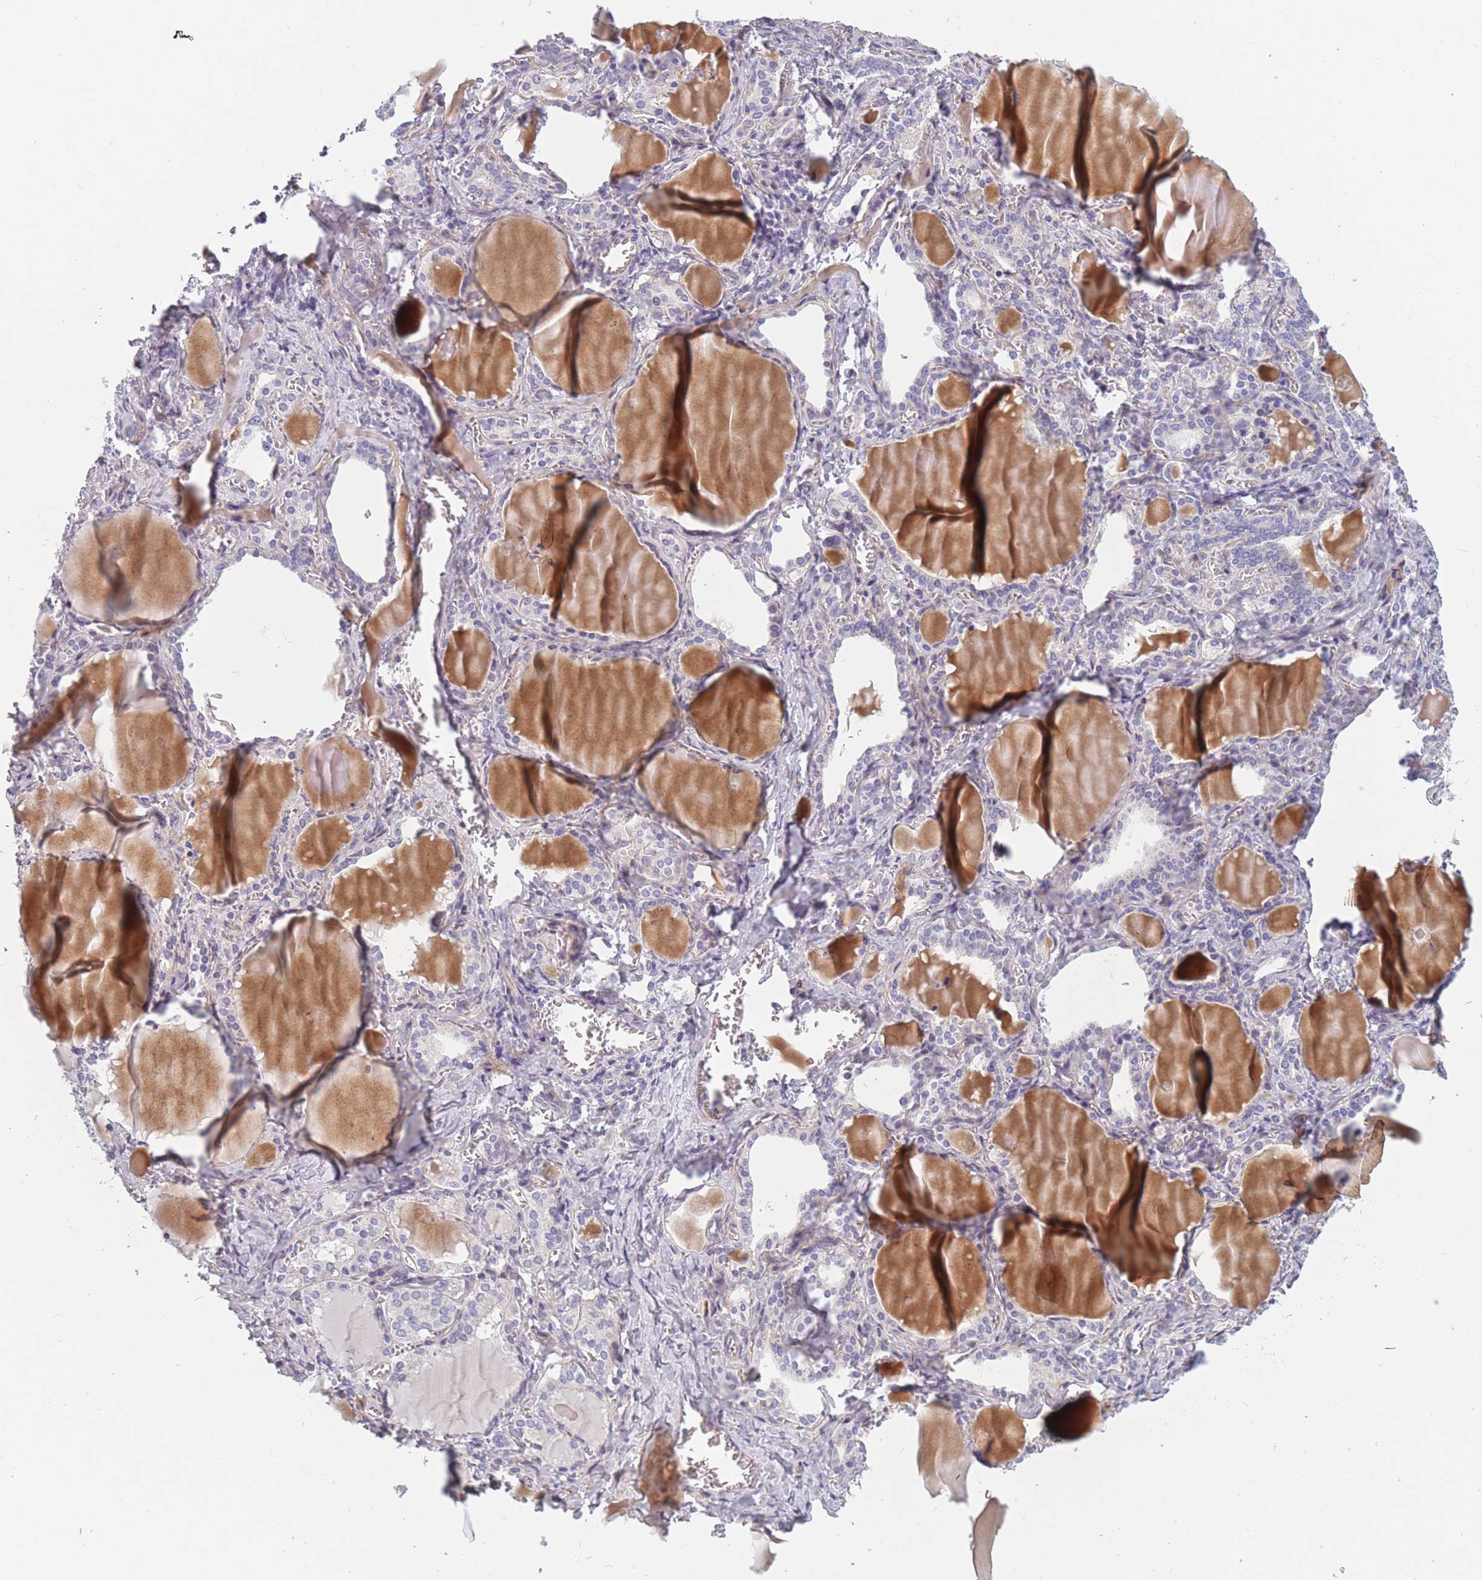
{"staining": {"intensity": "negative", "quantity": "none", "location": "none"}, "tissue": "thyroid gland", "cell_type": "Glandular cells", "image_type": "normal", "snomed": [{"axis": "morphology", "description": "Normal tissue, NOS"}, {"axis": "topography", "description": "Thyroid gland"}], "caption": "Protein analysis of normal thyroid gland displays no significant staining in glandular cells.", "gene": "FAM83F", "patient": {"sex": "female", "age": 42}}